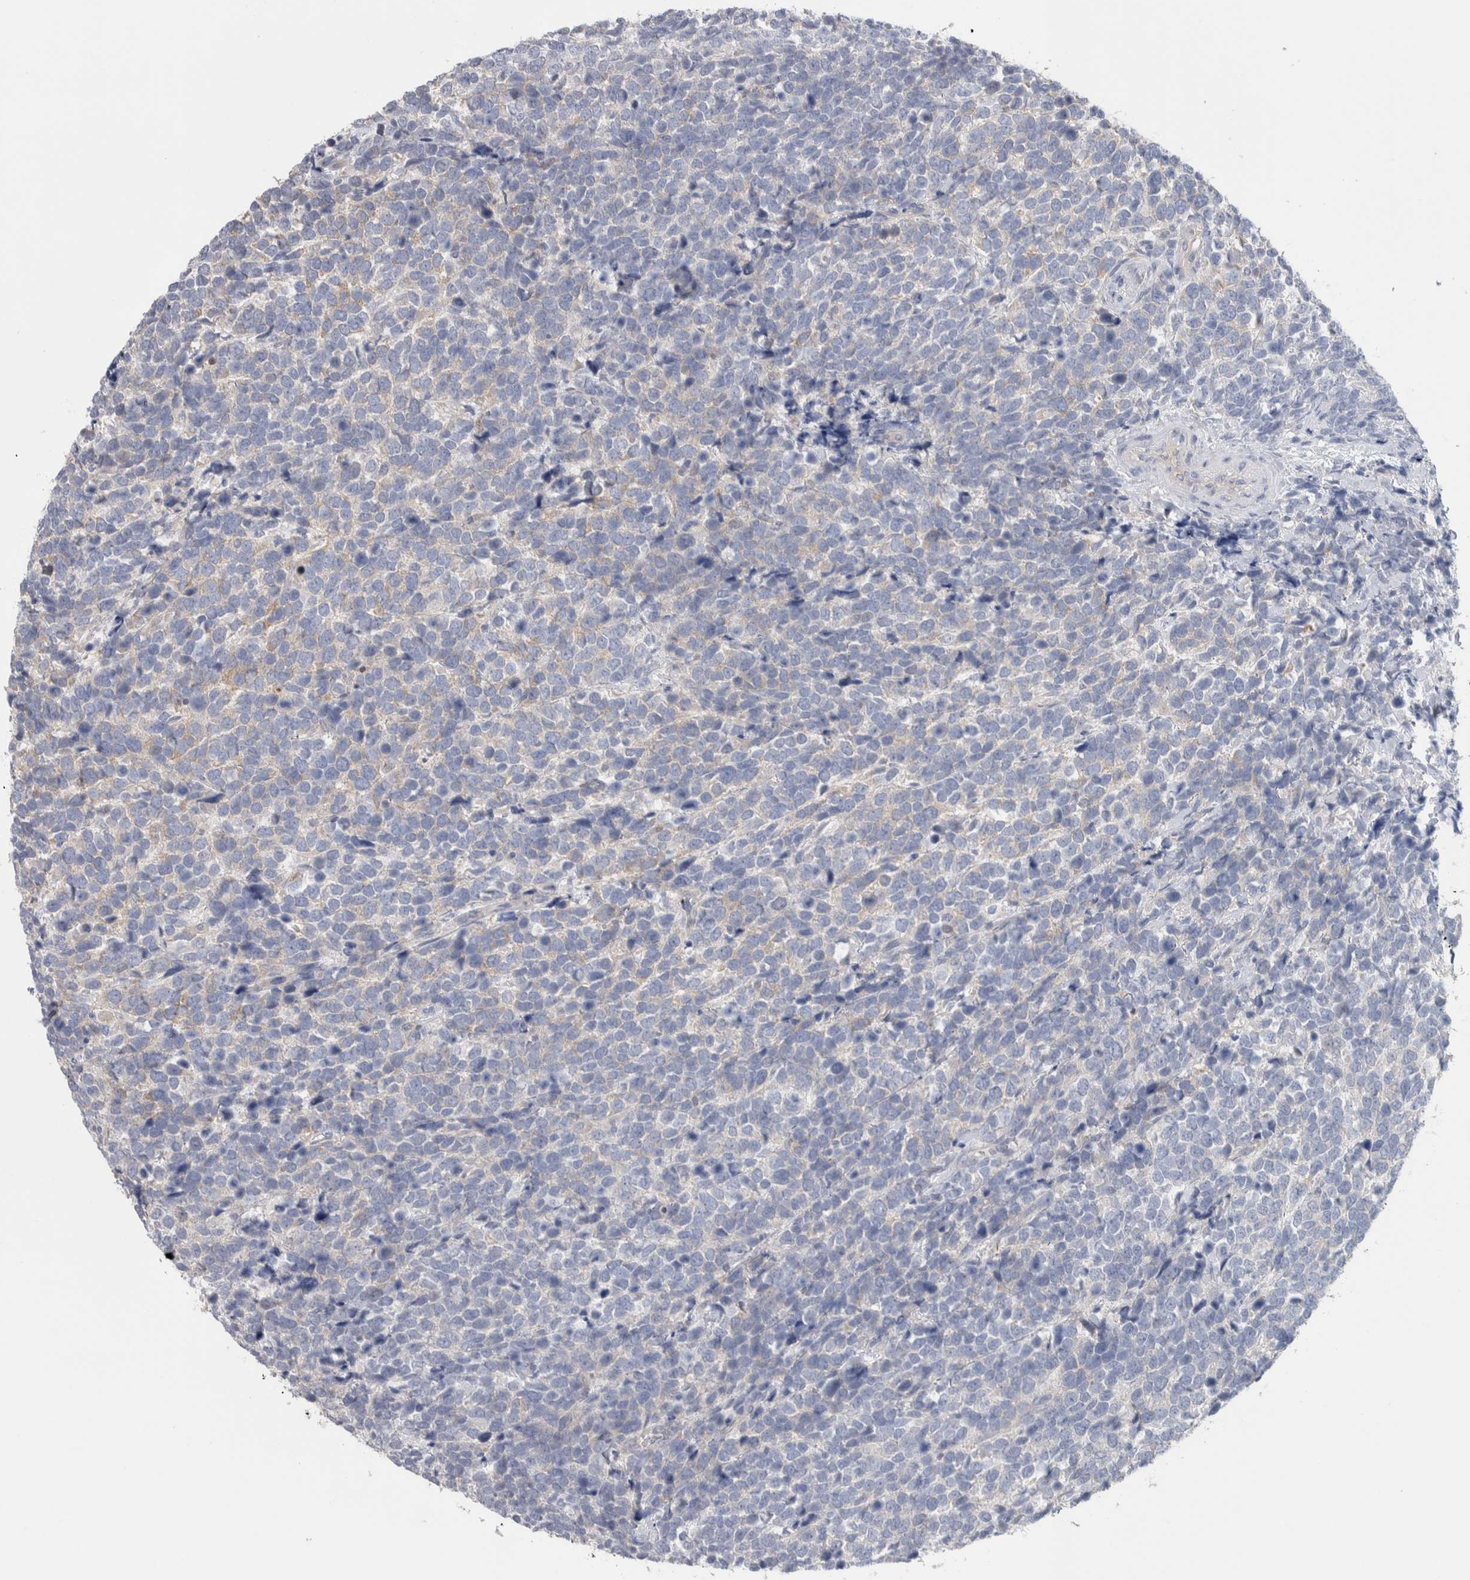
{"staining": {"intensity": "negative", "quantity": "none", "location": "none"}, "tissue": "urothelial cancer", "cell_type": "Tumor cells", "image_type": "cancer", "snomed": [{"axis": "morphology", "description": "Urothelial carcinoma, High grade"}, {"axis": "topography", "description": "Urinary bladder"}], "caption": "Image shows no significant protein positivity in tumor cells of urothelial carcinoma (high-grade). (DAB (3,3'-diaminobenzidine) IHC visualized using brightfield microscopy, high magnification).", "gene": "GPHN", "patient": {"sex": "female", "age": 82}}